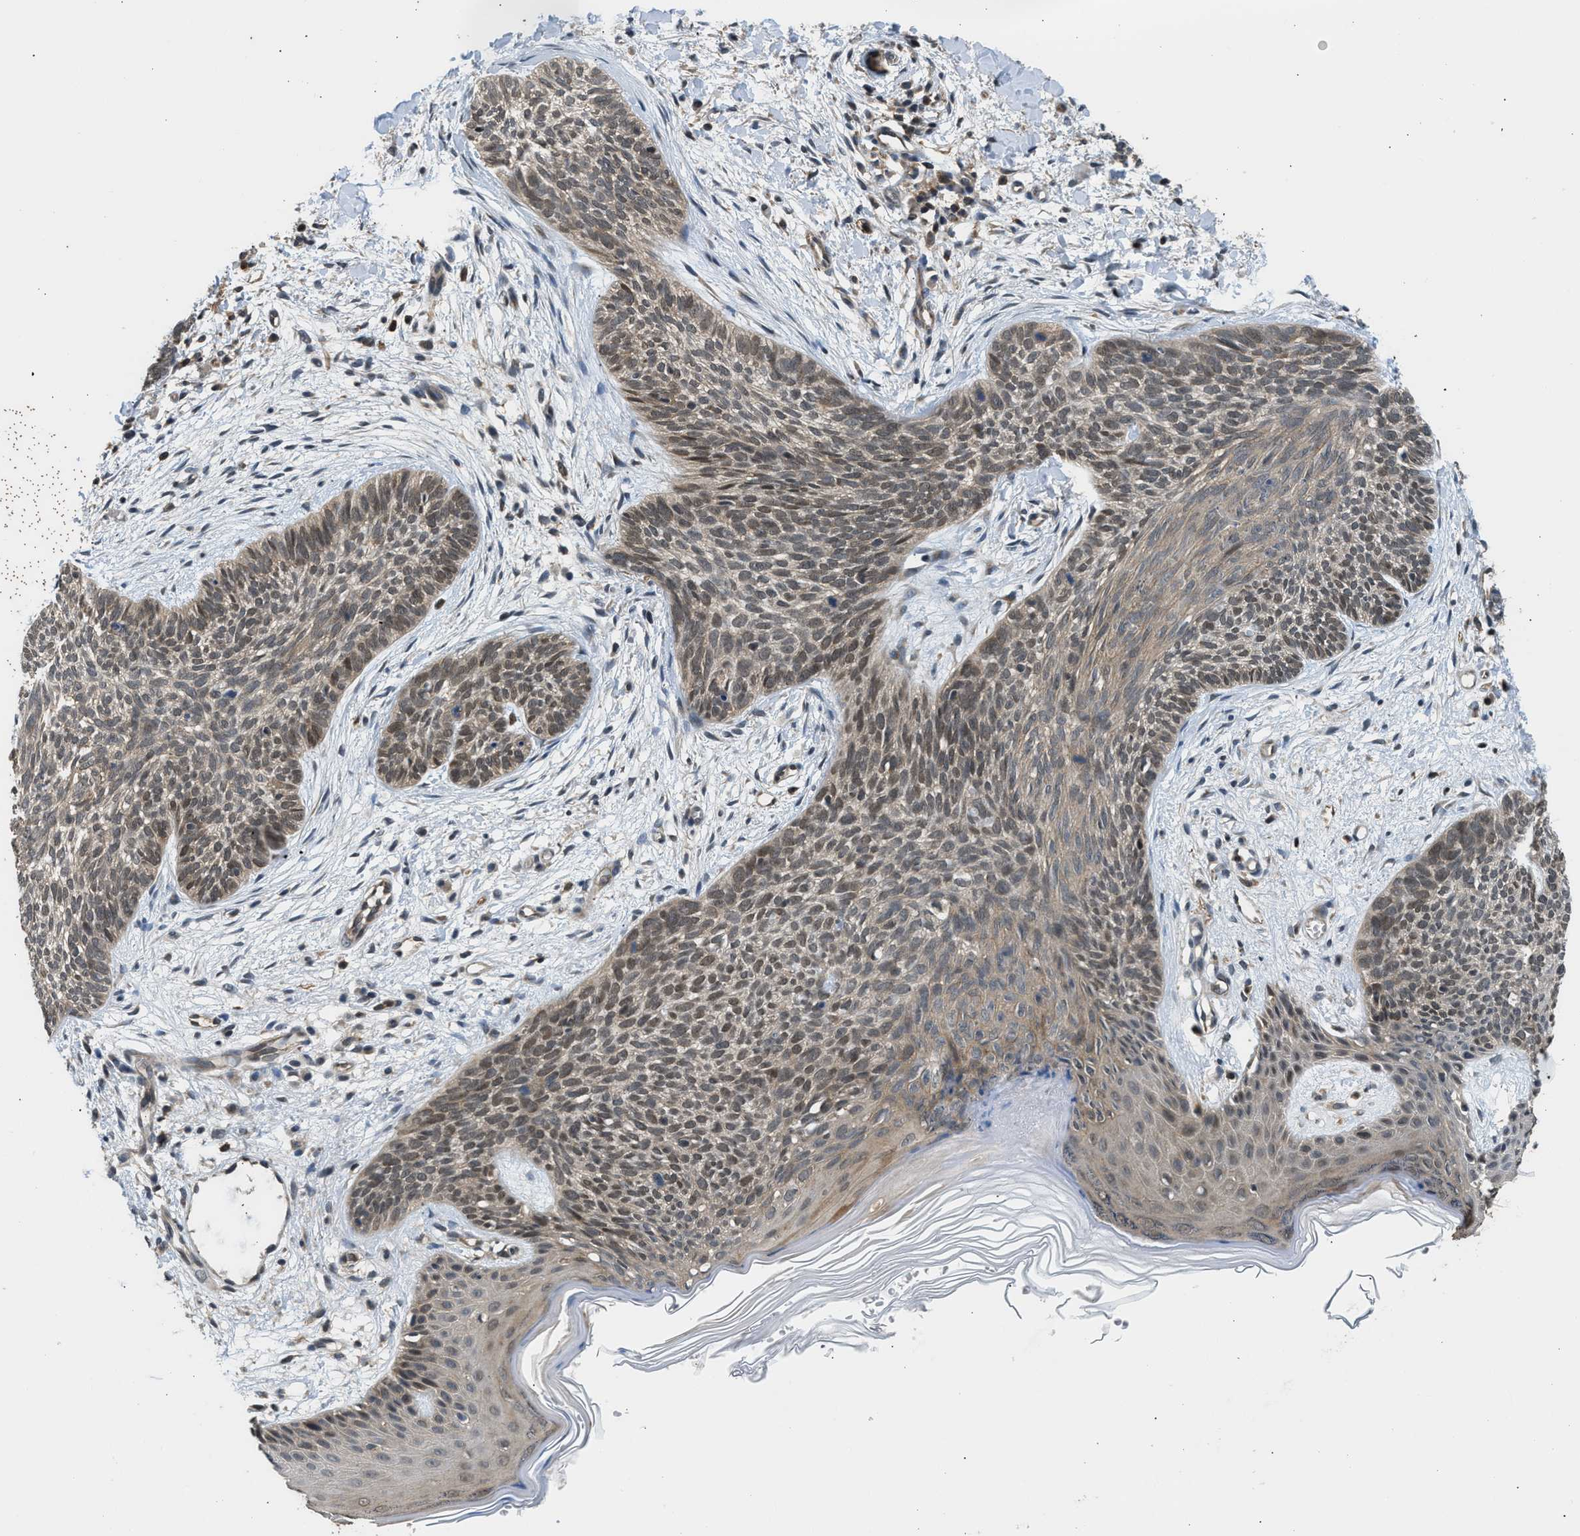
{"staining": {"intensity": "moderate", "quantity": ">75%", "location": "cytoplasmic/membranous,nuclear"}, "tissue": "skin cancer", "cell_type": "Tumor cells", "image_type": "cancer", "snomed": [{"axis": "morphology", "description": "Basal cell carcinoma"}, {"axis": "topography", "description": "Skin"}], "caption": "High-magnification brightfield microscopy of skin cancer stained with DAB (brown) and counterstained with hematoxylin (blue). tumor cells exhibit moderate cytoplasmic/membranous and nuclear expression is present in approximately>75% of cells. (Stains: DAB (3,3'-diaminobenzidine) in brown, nuclei in blue, Microscopy: brightfield microscopy at high magnification).", "gene": "MTMR1", "patient": {"sex": "female", "age": 59}}